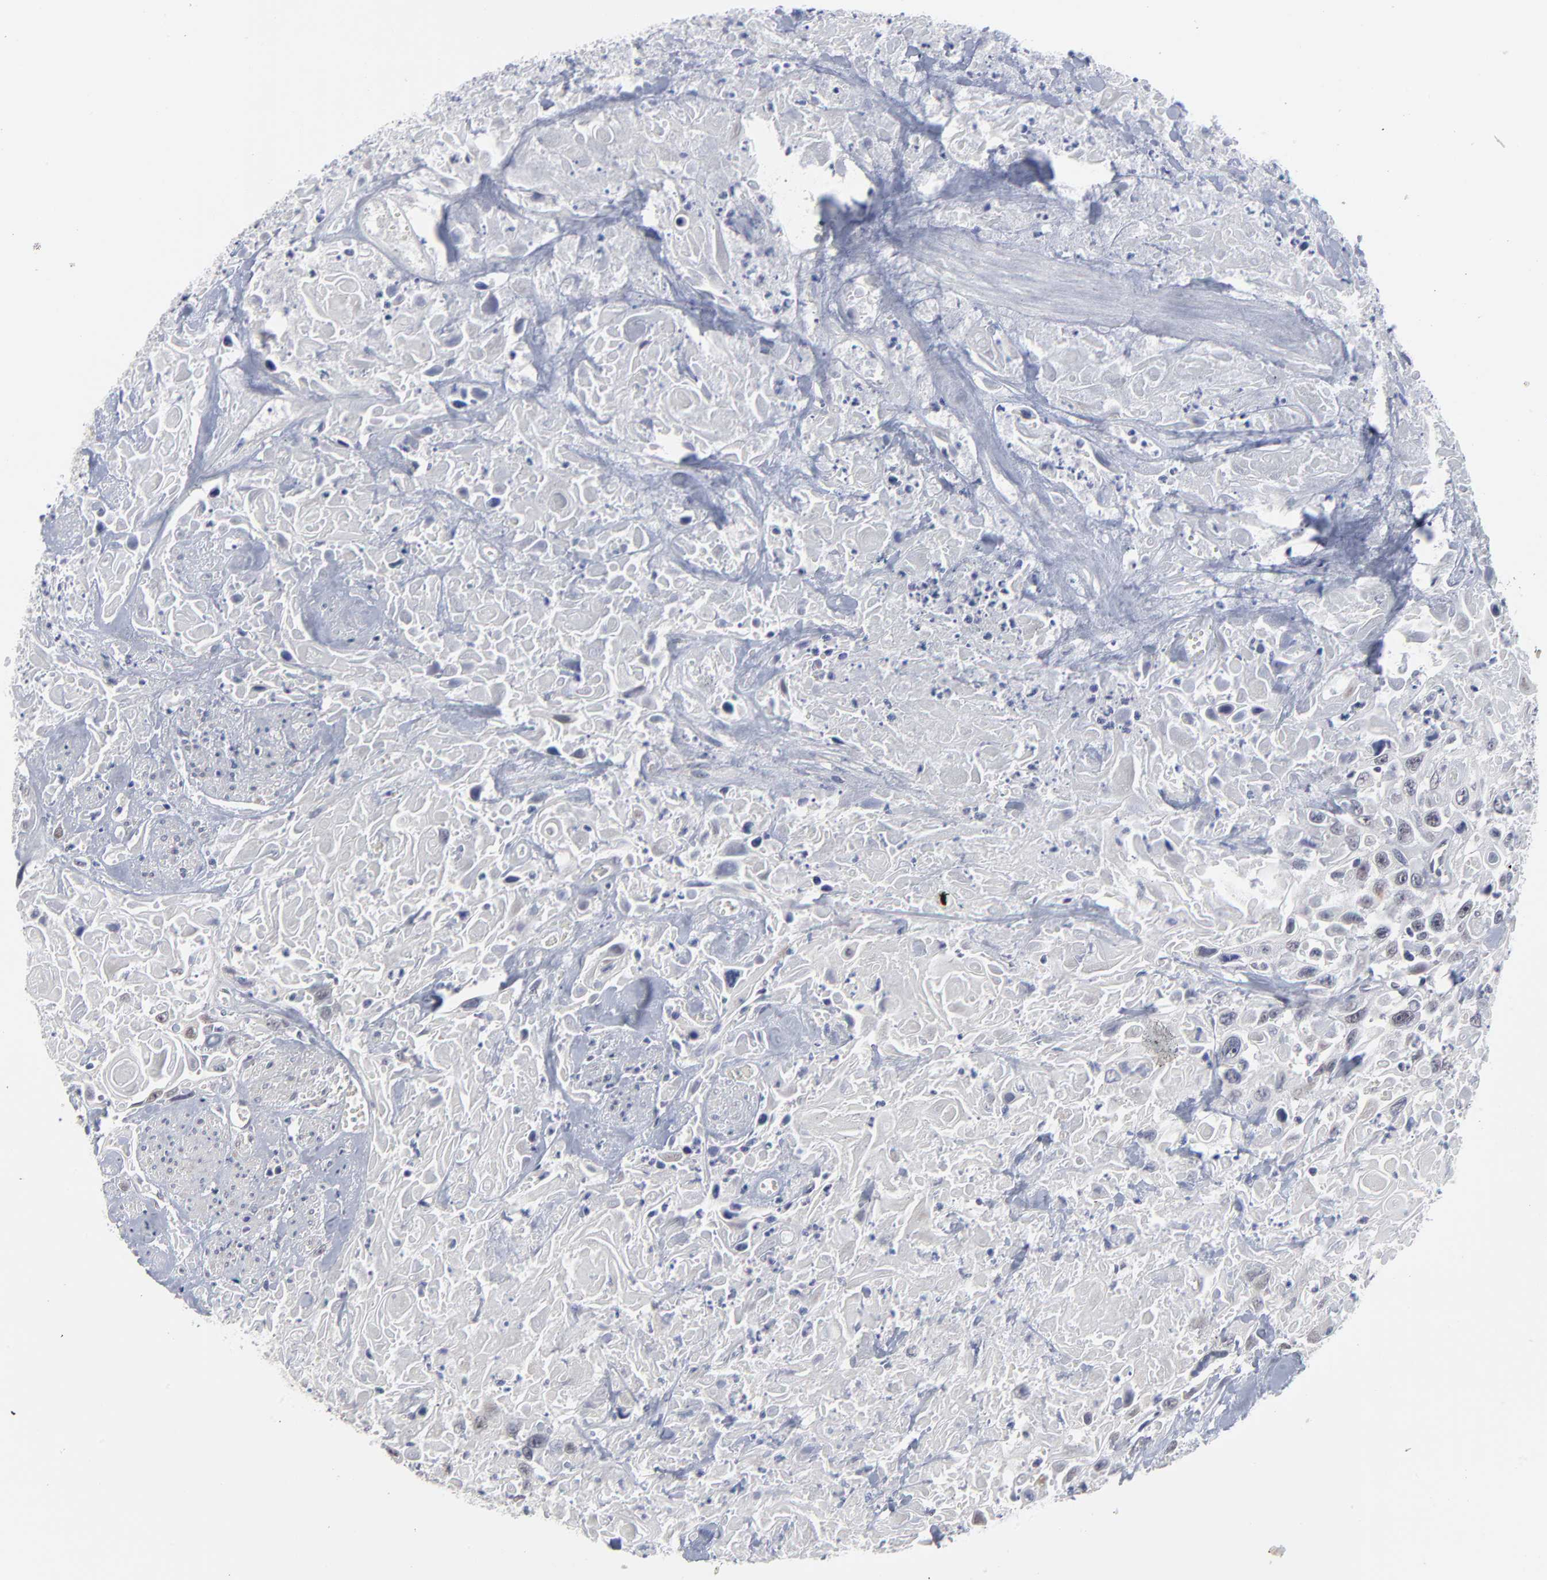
{"staining": {"intensity": "negative", "quantity": "none", "location": "none"}, "tissue": "urothelial cancer", "cell_type": "Tumor cells", "image_type": "cancer", "snomed": [{"axis": "morphology", "description": "Urothelial carcinoma, High grade"}, {"axis": "topography", "description": "Urinary bladder"}], "caption": "IHC of human urothelial cancer demonstrates no positivity in tumor cells.", "gene": "MAGEA10", "patient": {"sex": "female", "age": 84}}